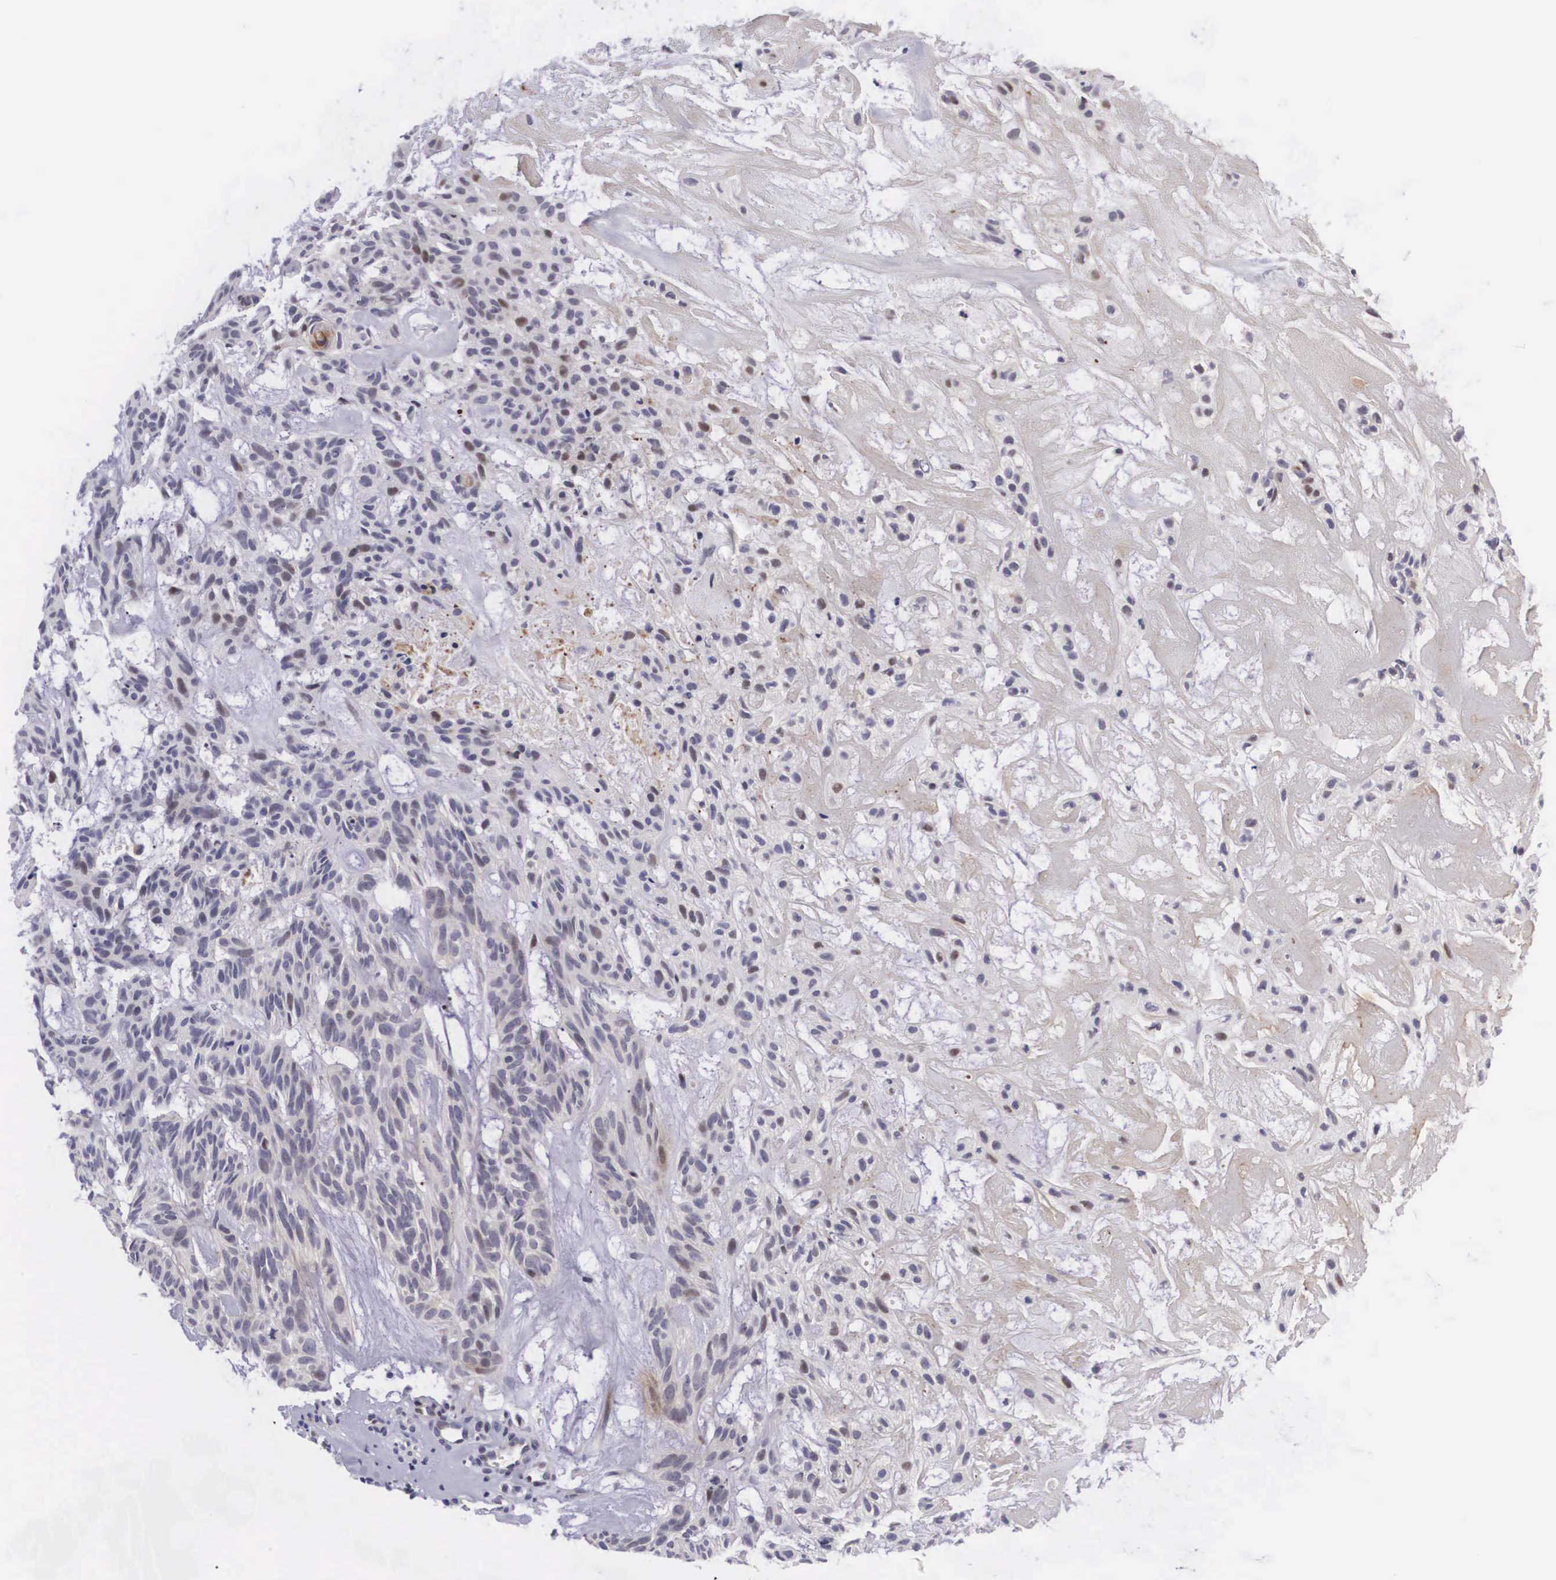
{"staining": {"intensity": "weak", "quantity": "<25%", "location": "cytoplasmic/membranous,nuclear"}, "tissue": "skin cancer", "cell_type": "Tumor cells", "image_type": "cancer", "snomed": [{"axis": "morphology", "description": "Basal cell carcinoma"}, {"axis": "topography", "description": "Skin"}], "caption": "The immunohistochemistry (IHC) photomicrograph has no significant staining in tumor cells of skin basal cell carcinoma tissue.", "gene": "EMID1", "patient": {"sex": "male", "age": 75}}